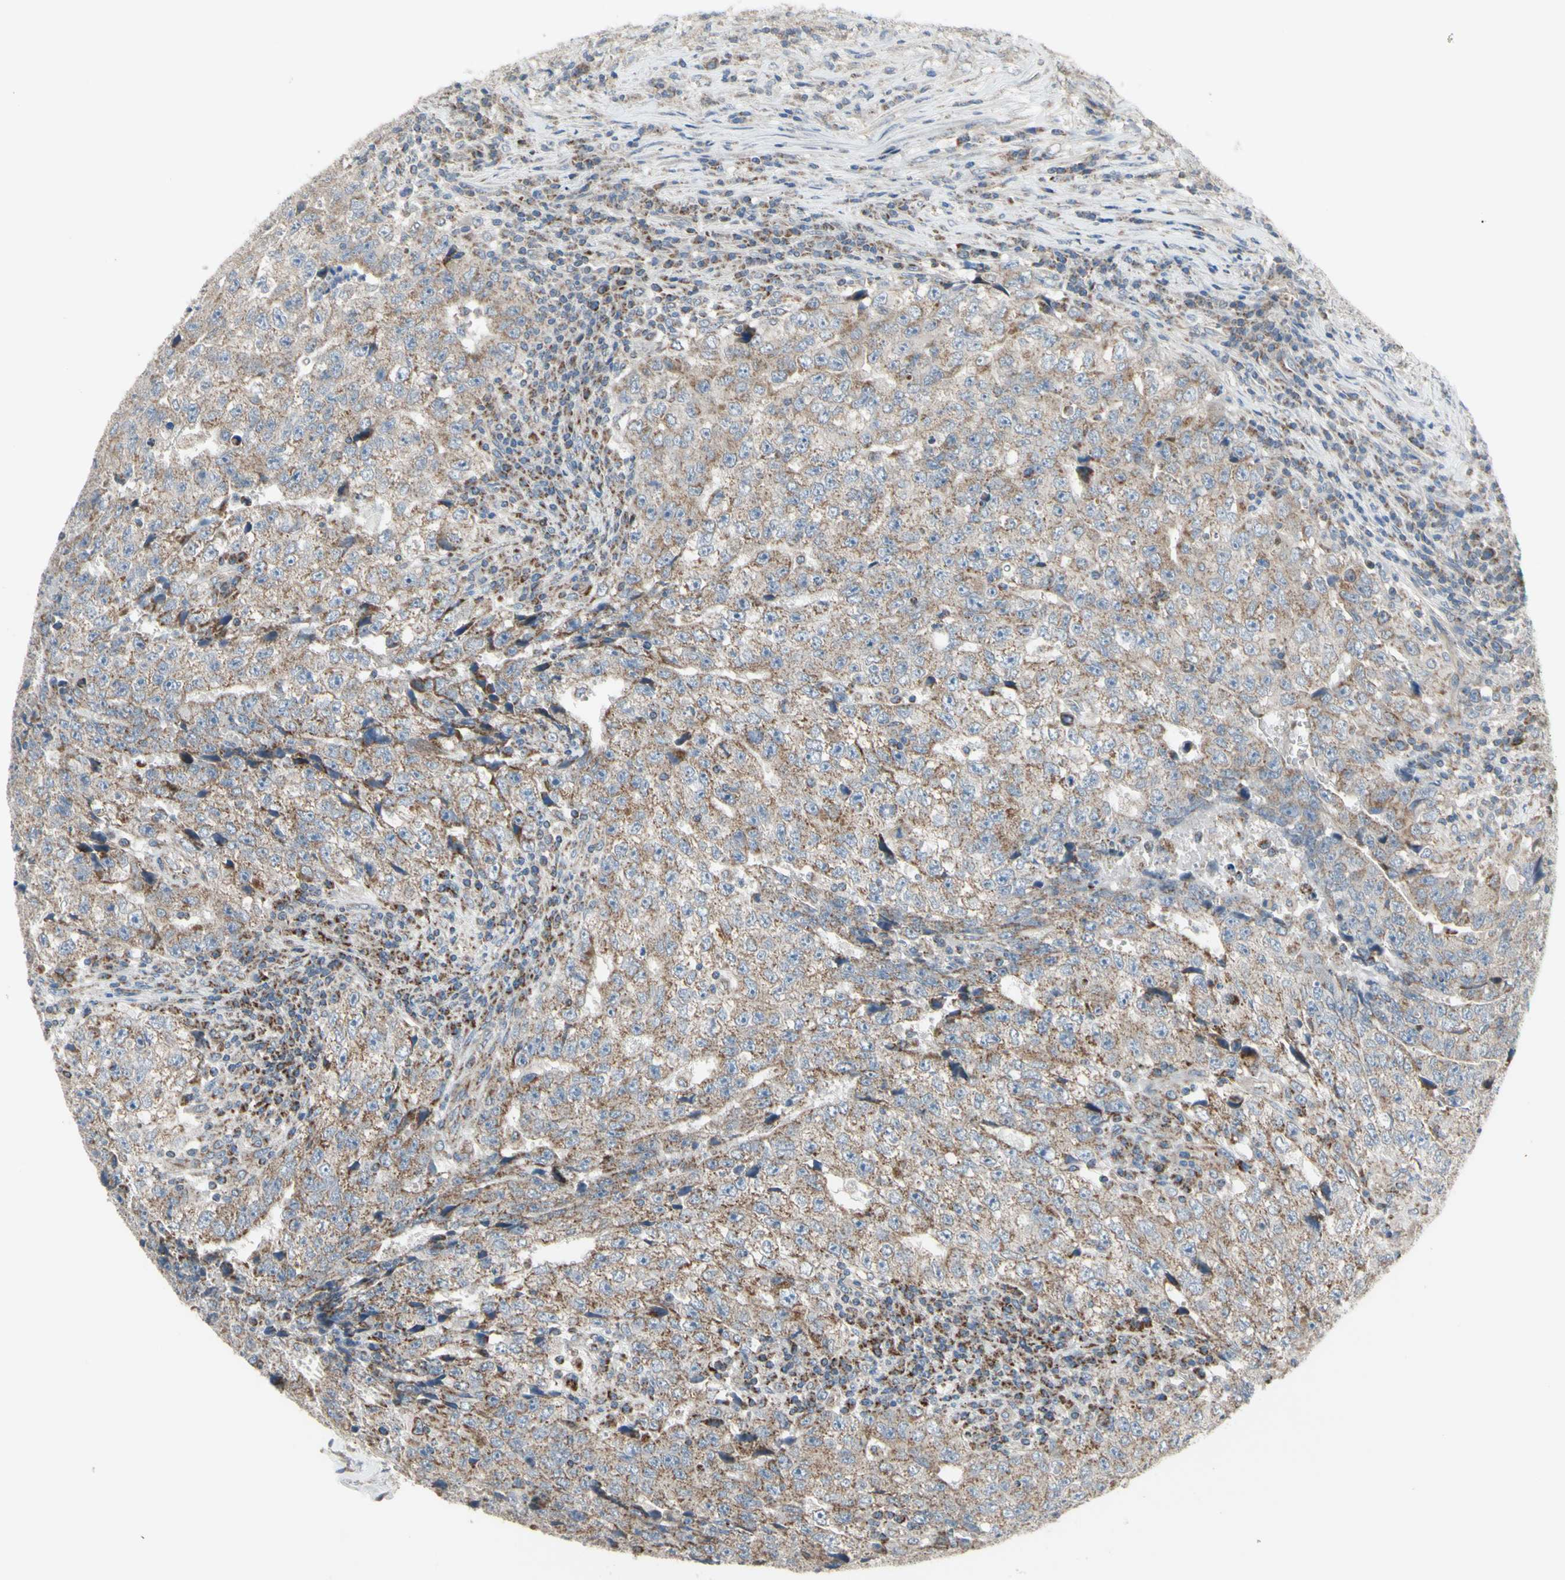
{"staining": {"intensity": "weak", "quantity": "25%-75%", "location": "cytoplasmic/membranous"}, "tissue": "testis cancer", "cell_type": "Tumor cells", "image_type": "cancer", "snomed": [{"axis": "morphology", "description": "Necrosis, NOS"}, {"axis": "morphology", "description": "Carcinoma, Embryonal, NOS"}, {"axis": "topography", "description": "Testis"}], "caption": "Testis cancer (embryonal carcinoma) was stained to show a protein in brown. There is low levels of weak cytoplasmic/membranous expression in about 25%-75% of tumor cells. (brown staining indicates protein expression, while blue staining denotes nuclei).", "gene": "FAM171B", "patient": {"sex": "male", "age": 19}}